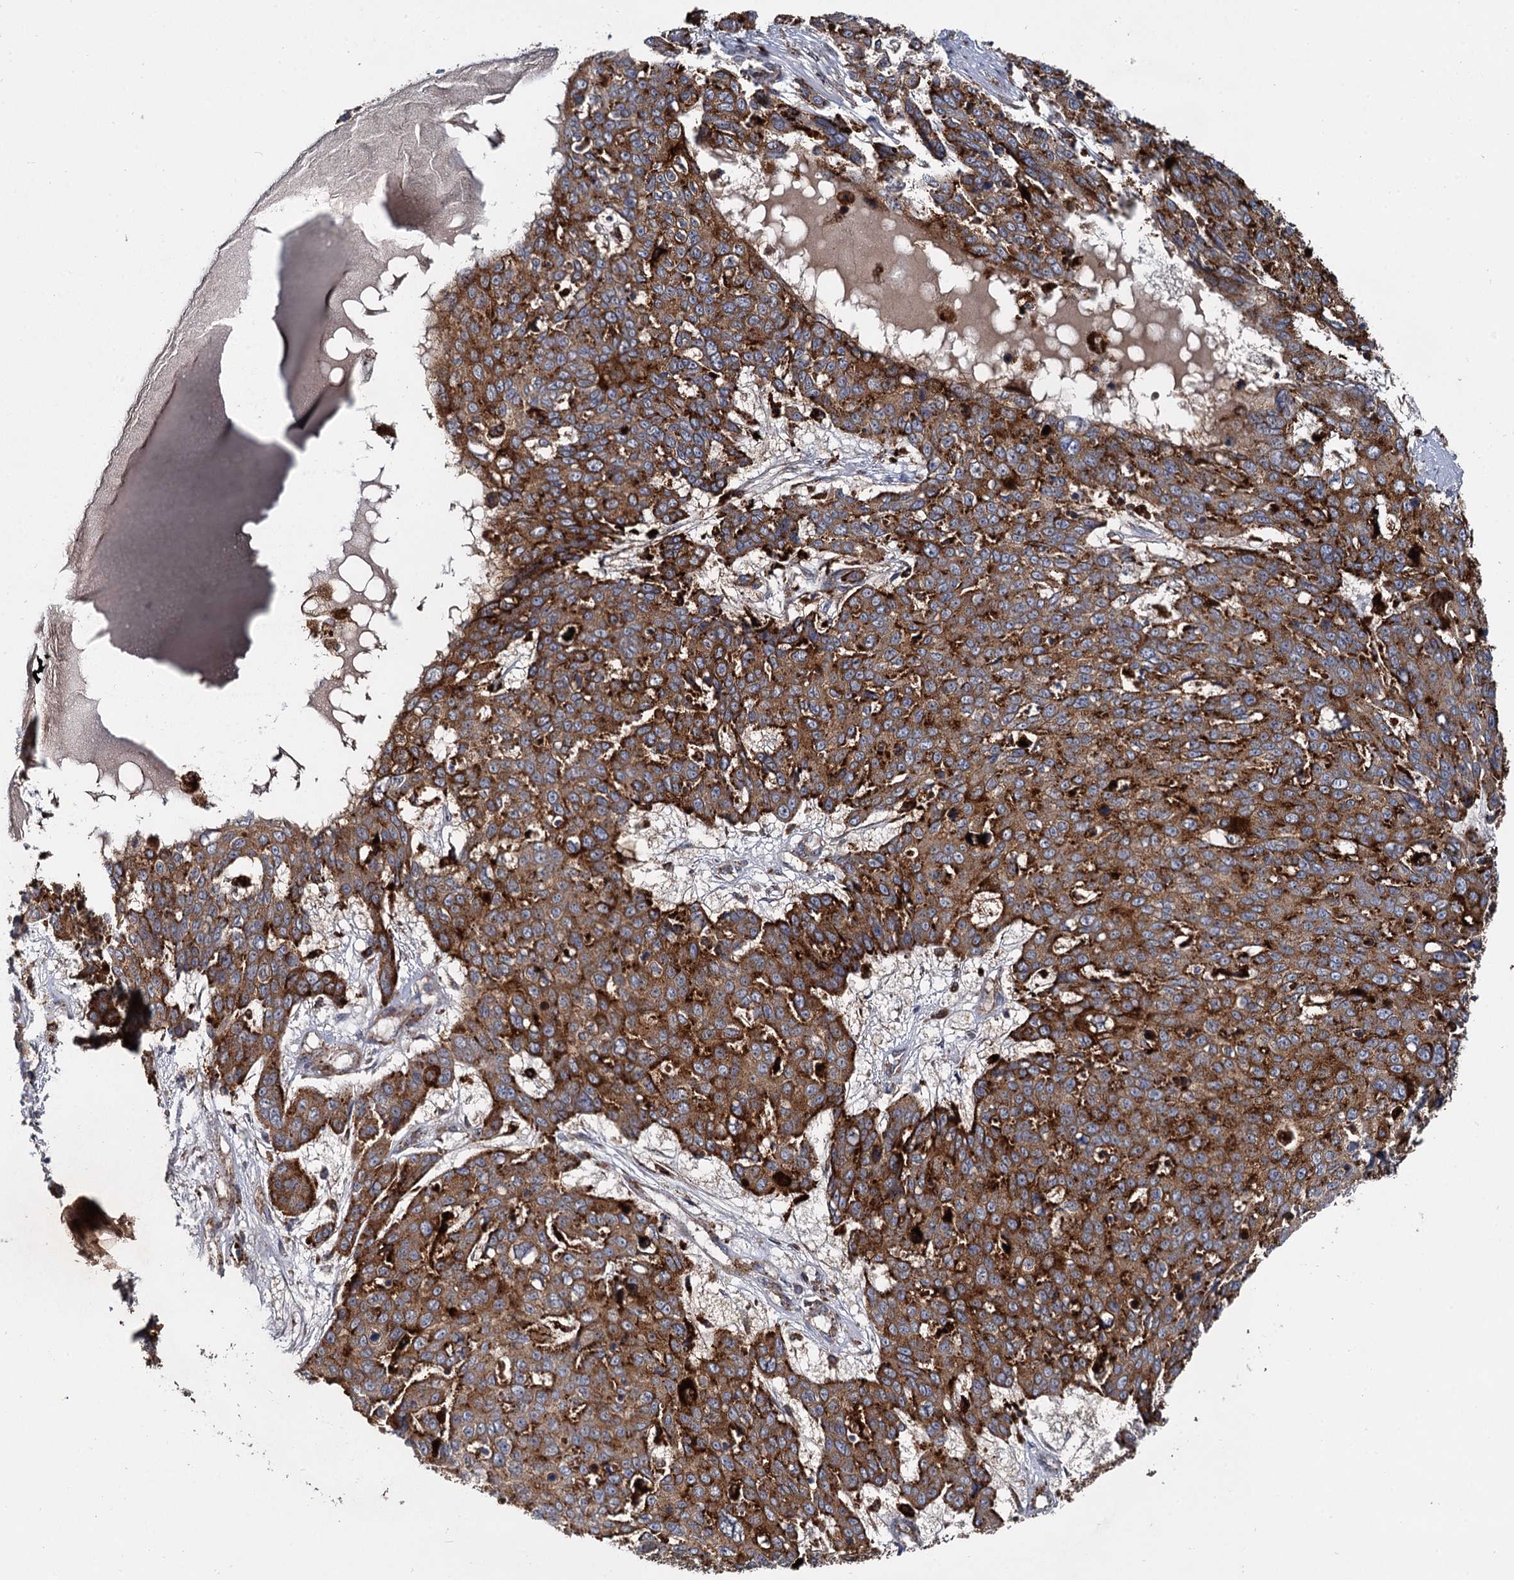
{"staining": {"intensity": "strong", "quantity": ">75%", "location": "cytoplasmic/membranous"}, "tissue": "skin cancer", "cell_type": "Tumor cells", "image_type": "cancer", "snomed": [{"axis": "morphology", "description": "Squamous cell carcinoma, NOS"}, {"axis": "topography", "description": "Skin"}], "caption": "Immunohistochemistry of squamous cell carcinoma (skin) exhibits high levels of strong cytoplasmic/membranous positivity in approximately >75% of tumor cells.", "gene": "GBA1", "patient": {"sex": "male", "age": 71}}